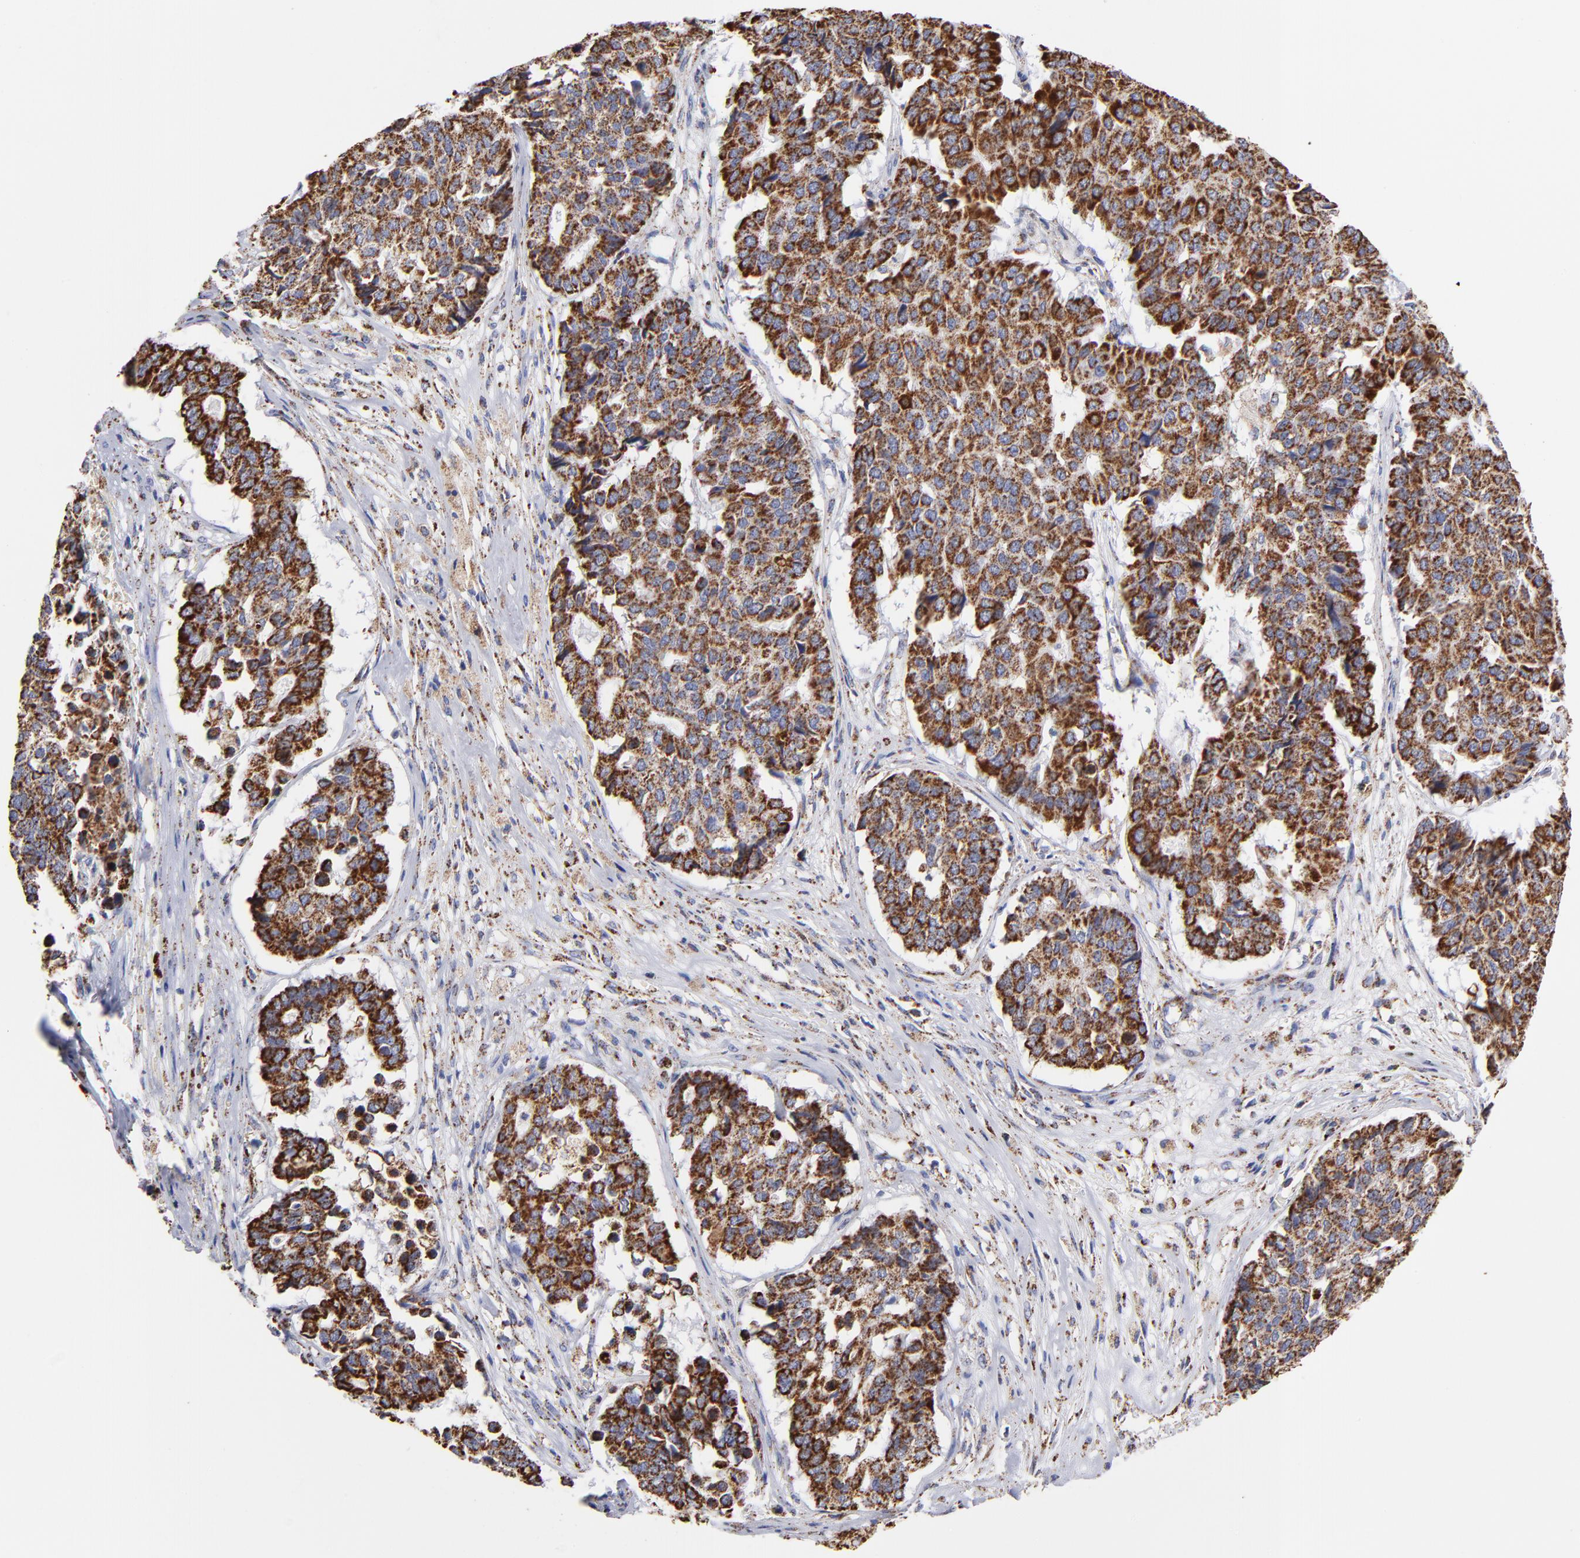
{"staining": {"intensity": "strong", "quantity": ">75%", "location": "cytoplasmic/membranous"}, "tissue": "pancreatic cancer", "cell_type": "Tumor cells", "image_type": "cancer", "snomed": [{"axis": "morphology", "description": "Adenocarcinoma, NOS"}, {"axis": "topography", "description": "Pancreas"}], "caption": "DAB immunohistochemical staining of human pancreatic cancer (adenocarcinoma) reveals strong cytoplasmic/membranous protein expression in approximately >75% of tumor cells. The staining is performed using DAB brown chromogen to label protein expression. The nuclei are counter-stained blue using hematoxylin.", "gene": "PHB1", "patient": {"sex": "male", "age": 50}}